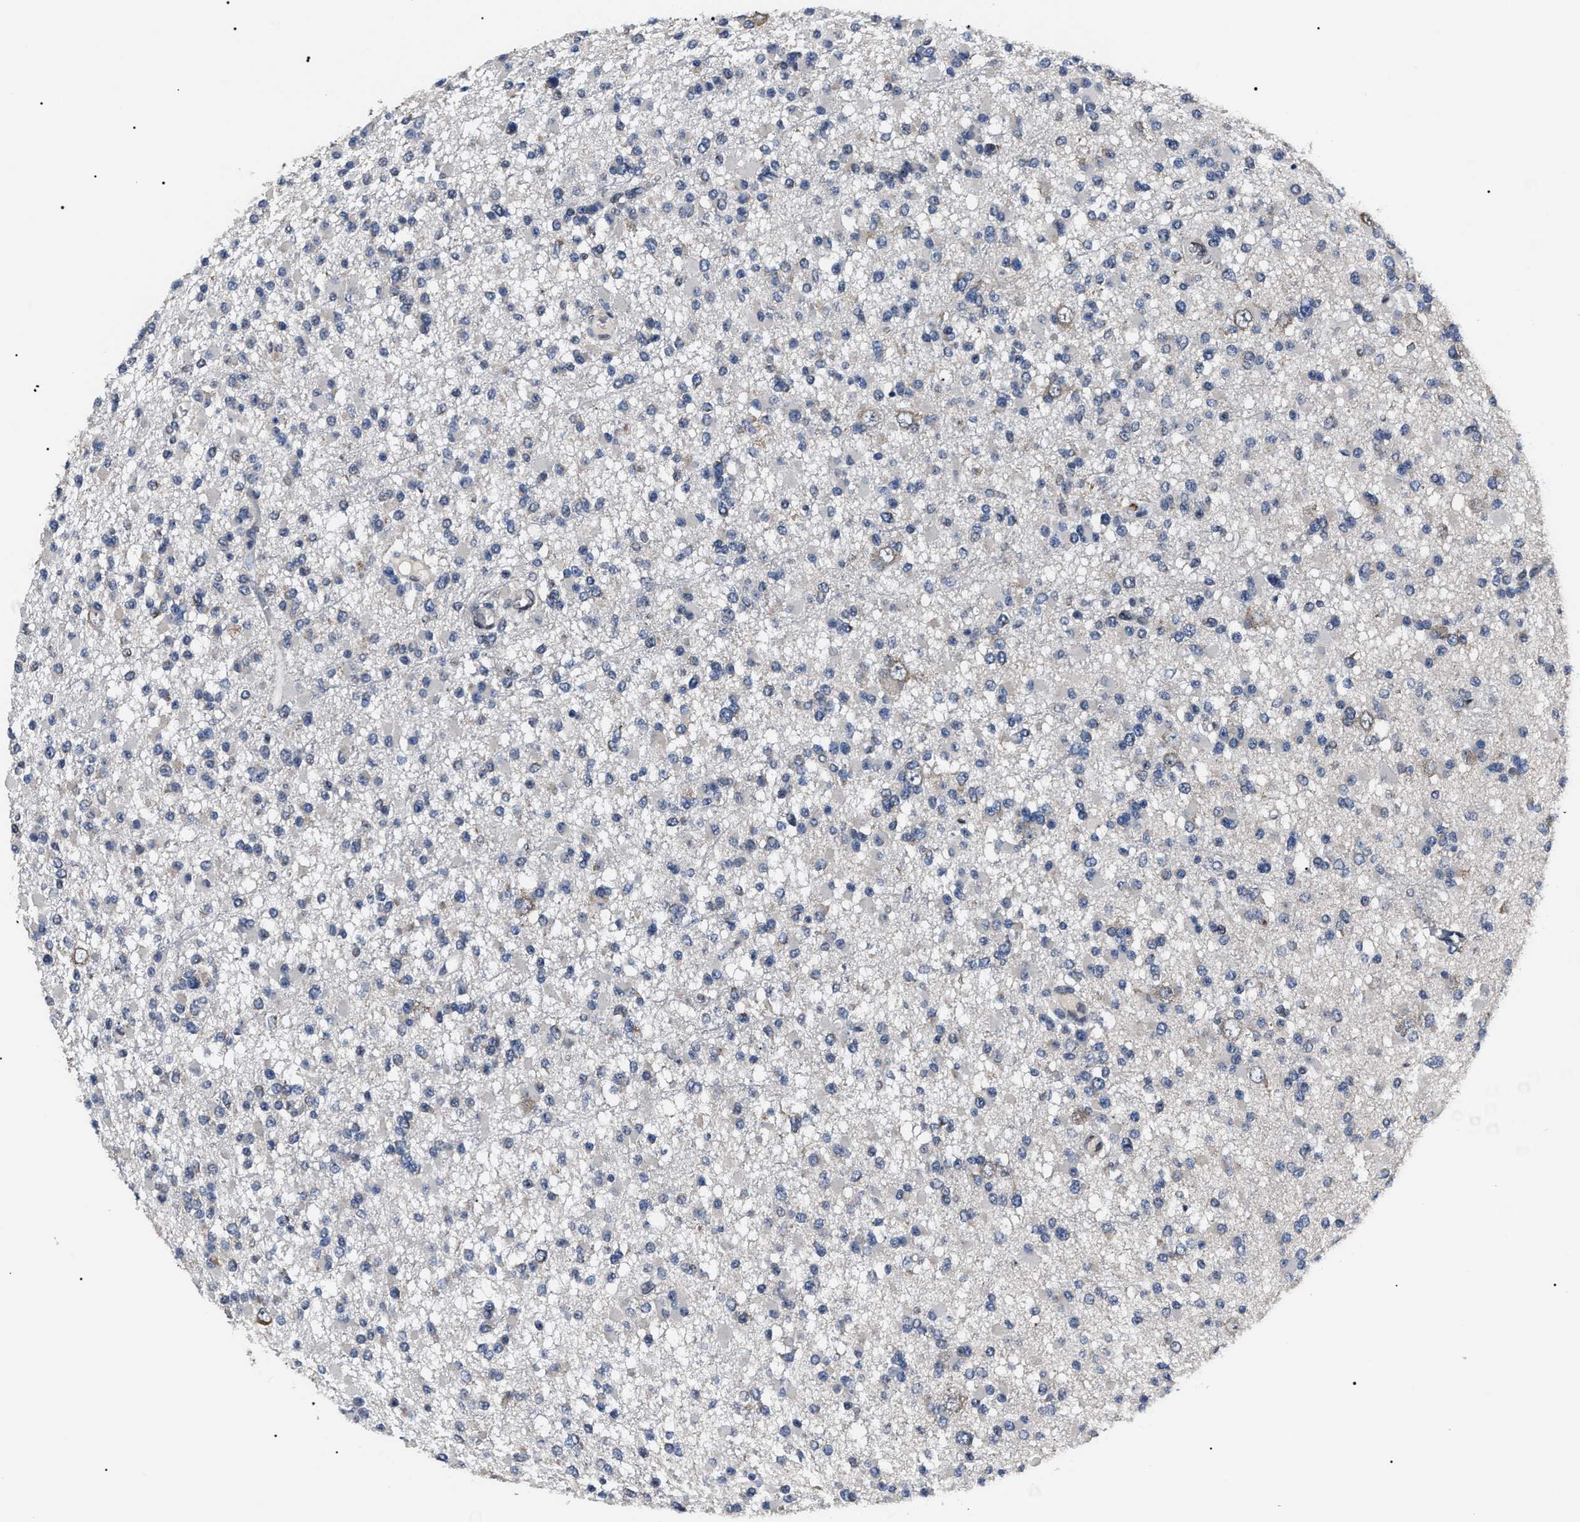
{"staining": {"intensity": "negative", "quantity": "none", "location": "none"}, "tissue": "glioma", "cell_type": "Tumor cells", "image_type": "cancer", "snomed": [{"axis": "morphology", "description": "Glioma, malignant, Low grade"}, {"axis": "topography", "description": "Brain"}], "caption": "High power microscopy image of an IHC histopathology image of glioma, revealing no significant staining in tumor cells. (DAB IHC with hematoxylin counter stain).", "gene": "LRRC14", "patient": {"sex": "female", "age": 22}}